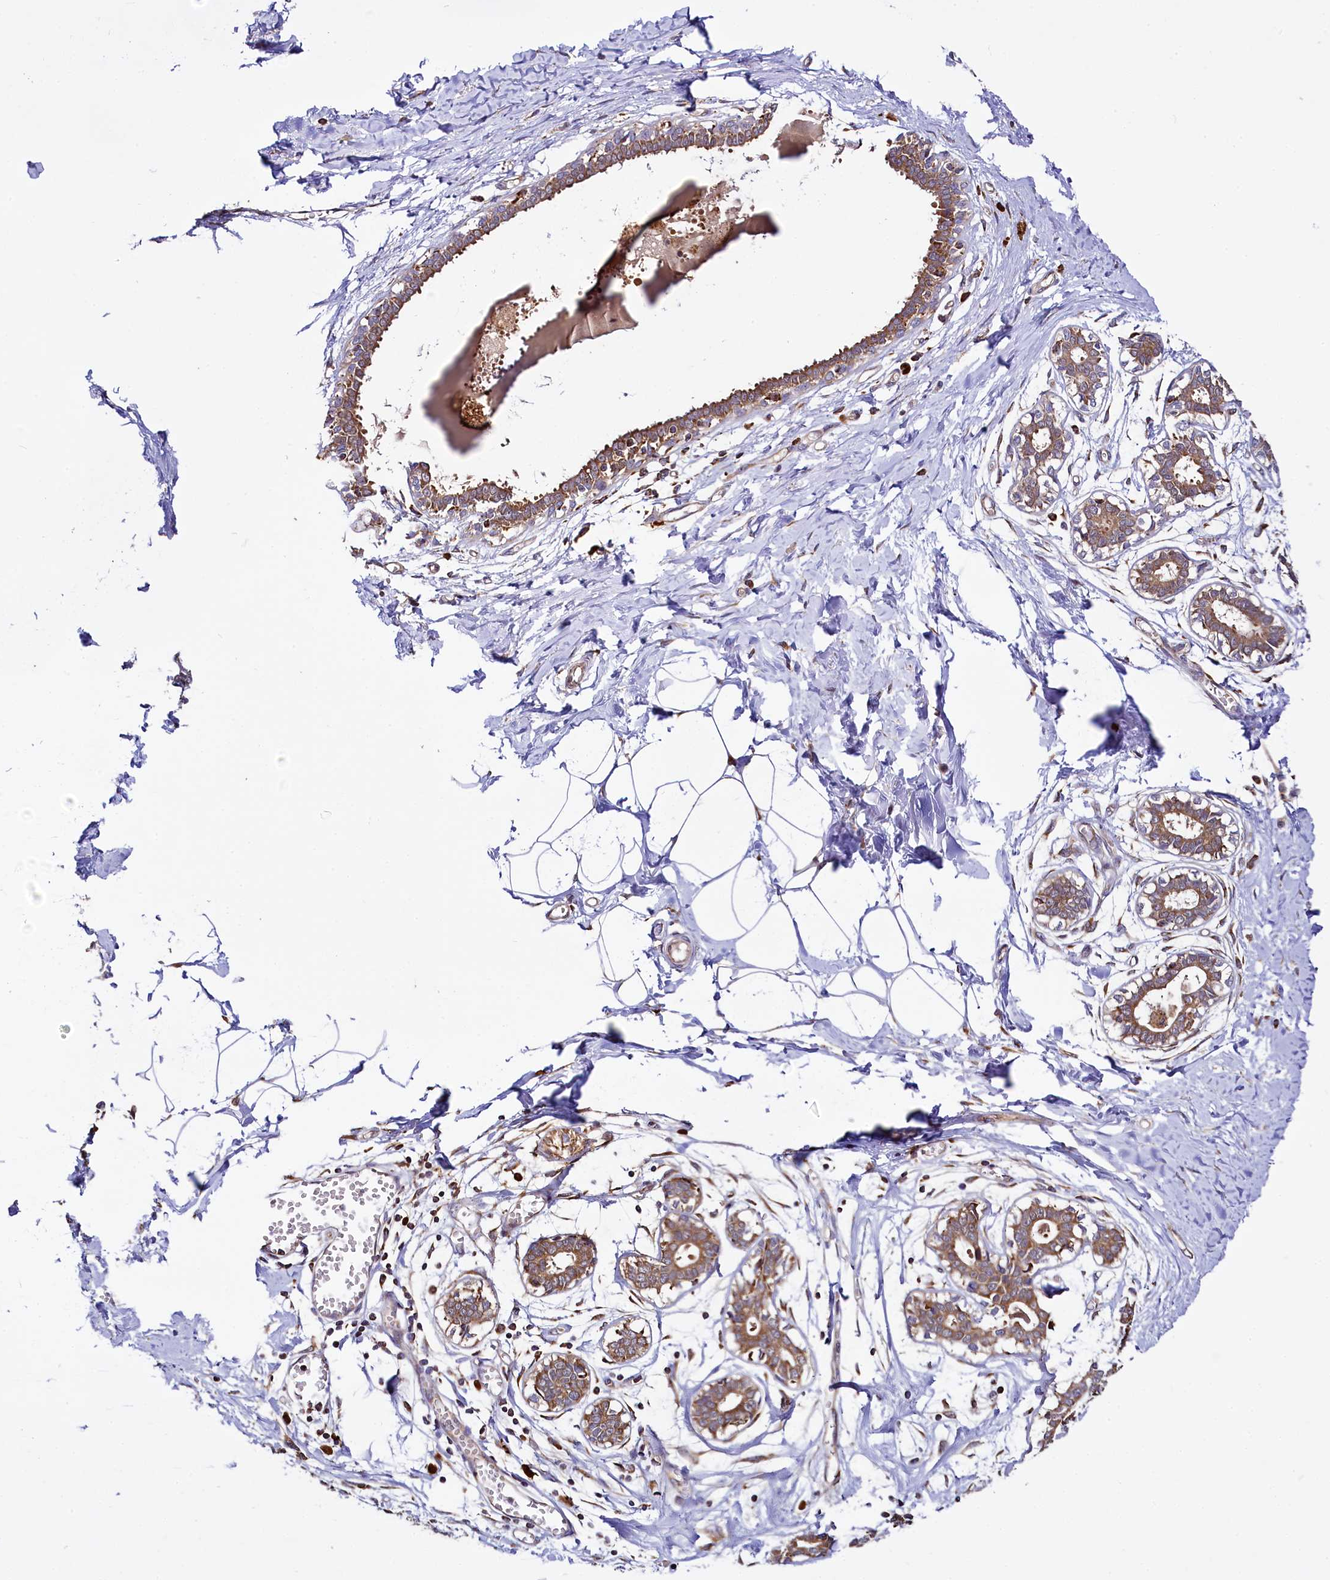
{"staining": {"intensity": "negative", "quantity": "none", "location": "none"}, "tissue": "breast", "cell_type": "Adipocytes", "image_type": "normal", "snomed": [{"axis": "morphology", "description": "Normal tissue, NOS"}, {"axis": "topography", "description": "Breast"}], "caption": "Immunohistochemistry image of normal breast: human breast stained with DAB (3,3'-diaminobenzidine) demonstrates no significant protein positivity in adipocytes. (Brightfield microscopy of DAB immunohistochemistry (IHC) at high magnification).", "gene": "UFM1", "patient": {"sex": "female", "age": 27}}